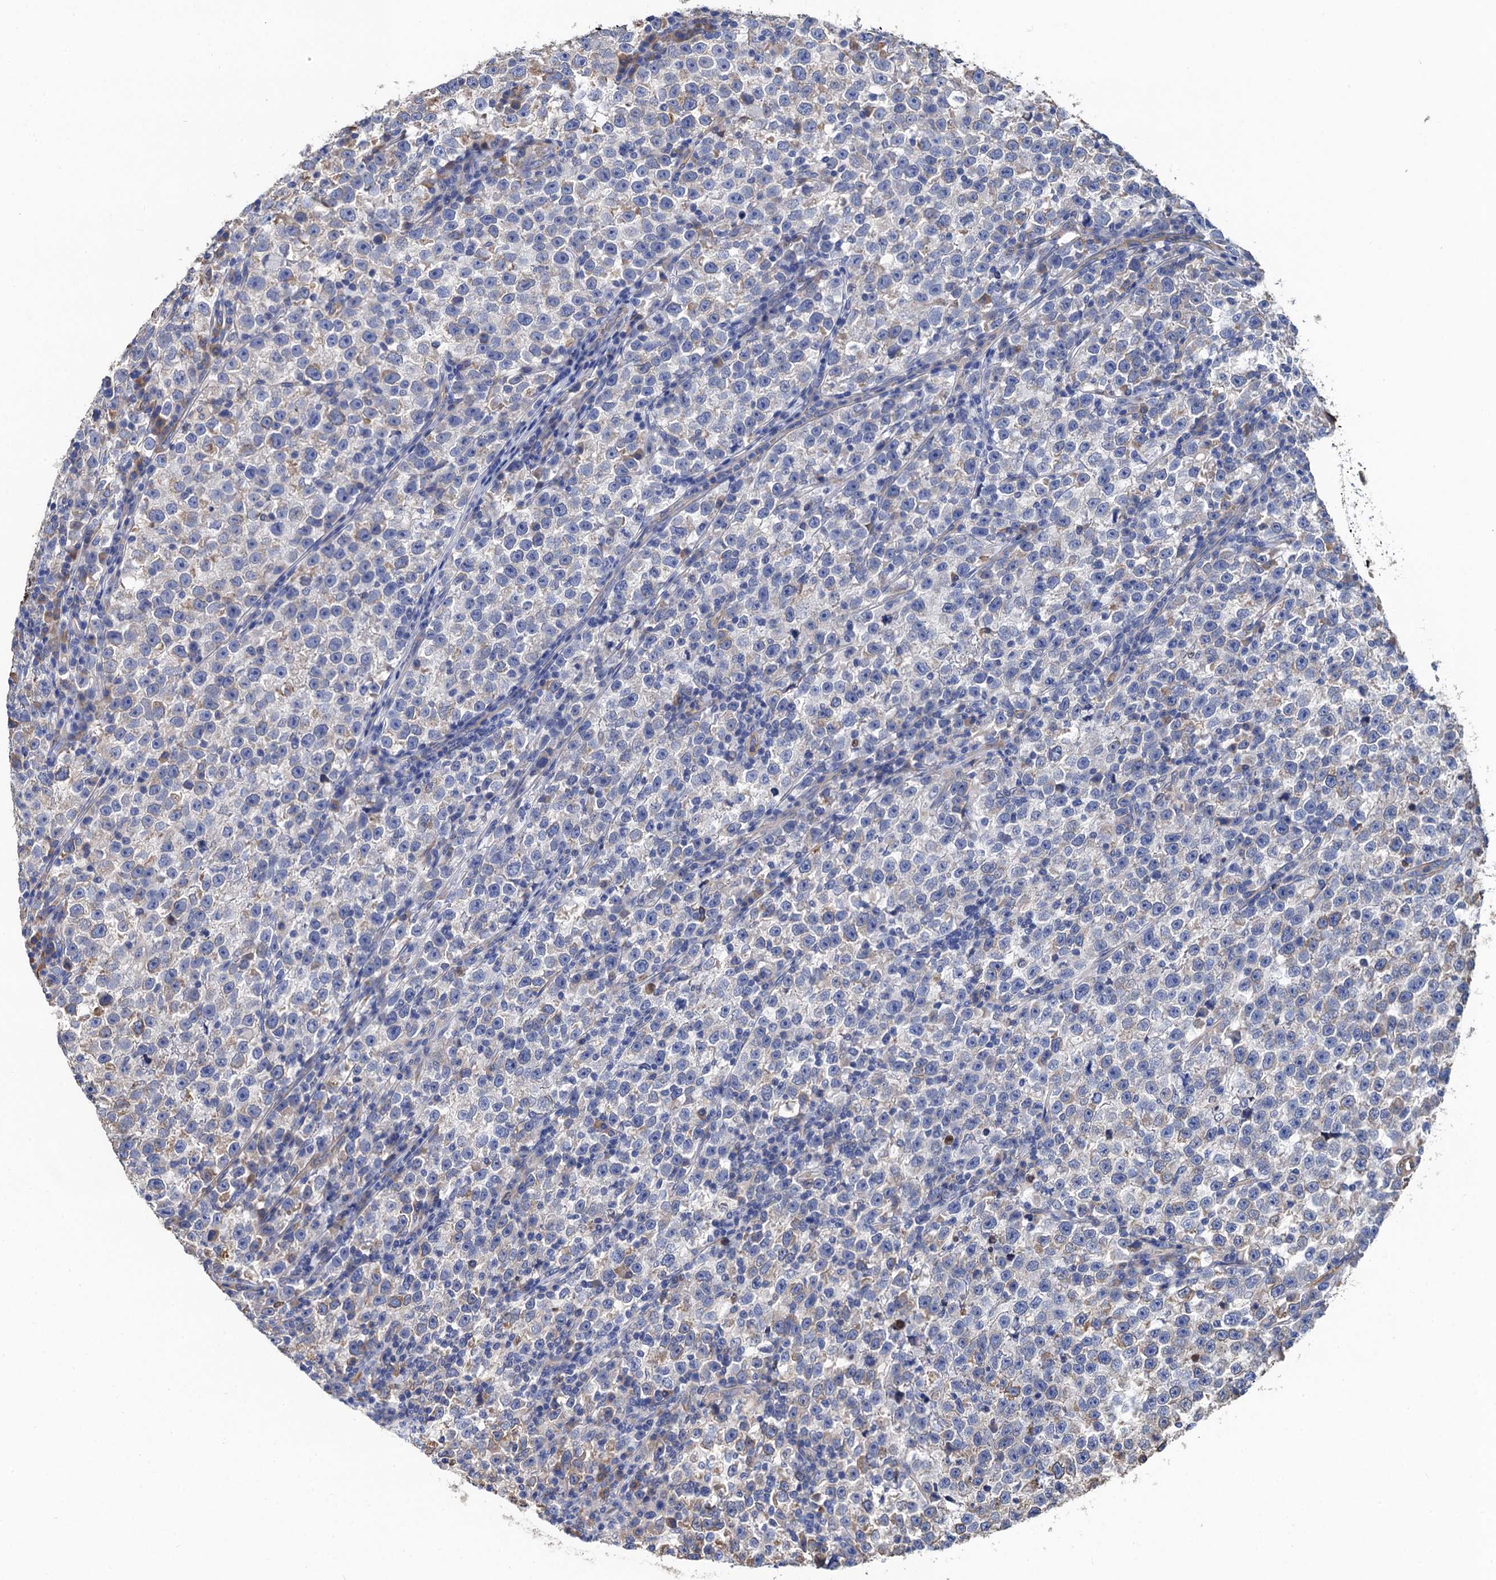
{"staining": {"intensity": "negative", "quantity": "none", "location": "none"}, "tissue": "testis cancer", "cell_type": "Tumor cells", "image_type": "cancer", "snomed": [{"axis": "morphology", "description": "Normal tissue, NOS"}, {"axis": "morphology", "description": "Seminoma, NOS"}, {"axis": "topography", "description": "Testis"}], "caption": "Testis cancer (seminoma) was stained to show a protein in brown. There is no significant expression in tumor cells. (Stains: DAB immunohistochemistry (IHC) with hematoxylin counter stain, Microscopy: brightfield microscopy at high magnification).", "gene": "CNNM1", "patient": {"sex": "male", "age": 43}}